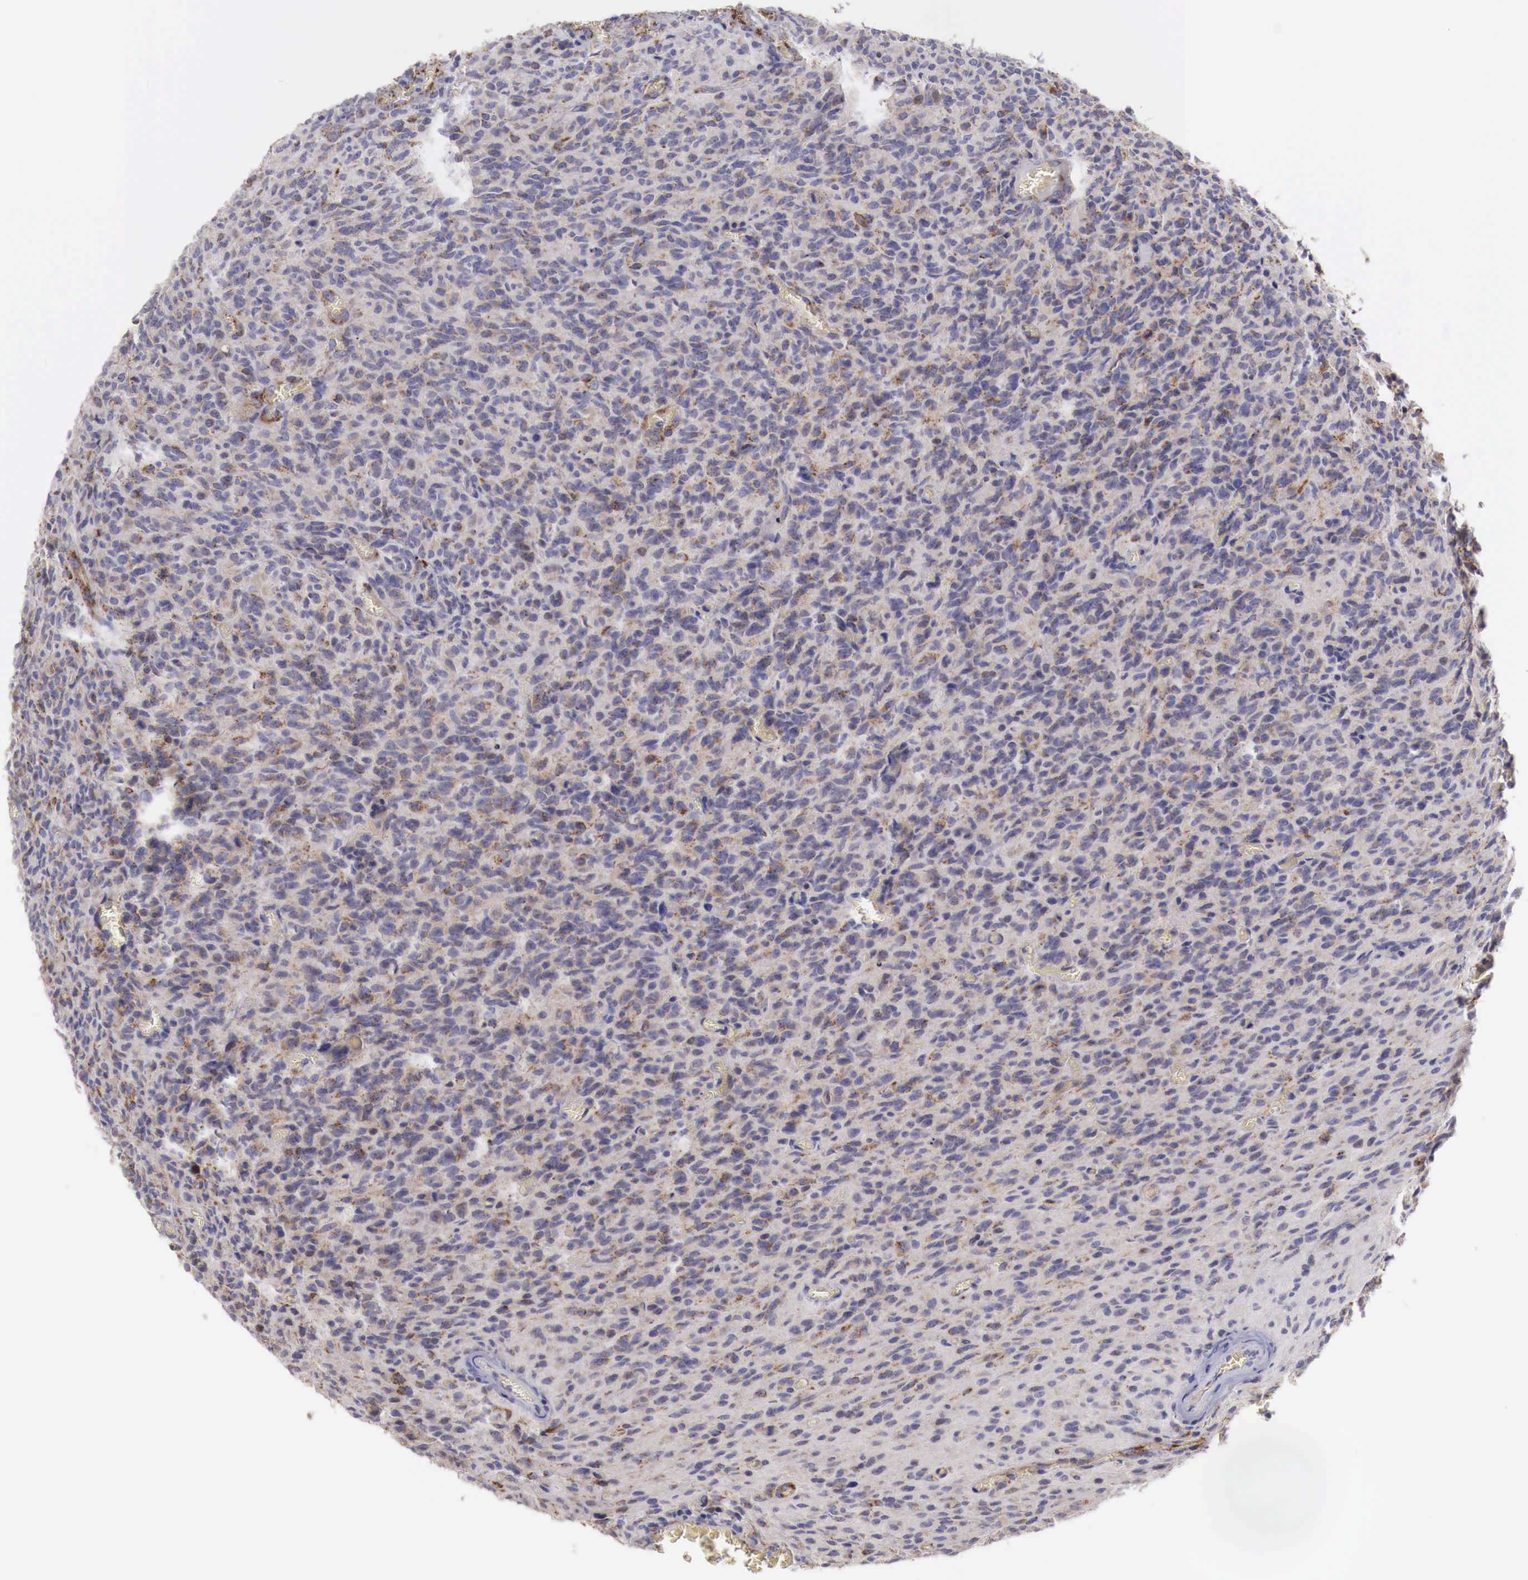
{"staining": {"intensity": "weak", "quantity": ">75%", "location": "cytoplasmic/membranous"}, "tissue": "glioma", "cell_type": "Tumor cells", "image_type": "cancer", "snomed": [{"axis": "morphology", "description": "Glioma, malignant, High grade"}, {"axis": "topography", "description": "Brain"}], "caption": "Immunohistochemistry of human glioma displays low levels of weak cytoplasmic/membranous expression in about >75% of tumor cells.", "gene": "XPNPEP3", "patient": {"sex": "male", "age": 56}}